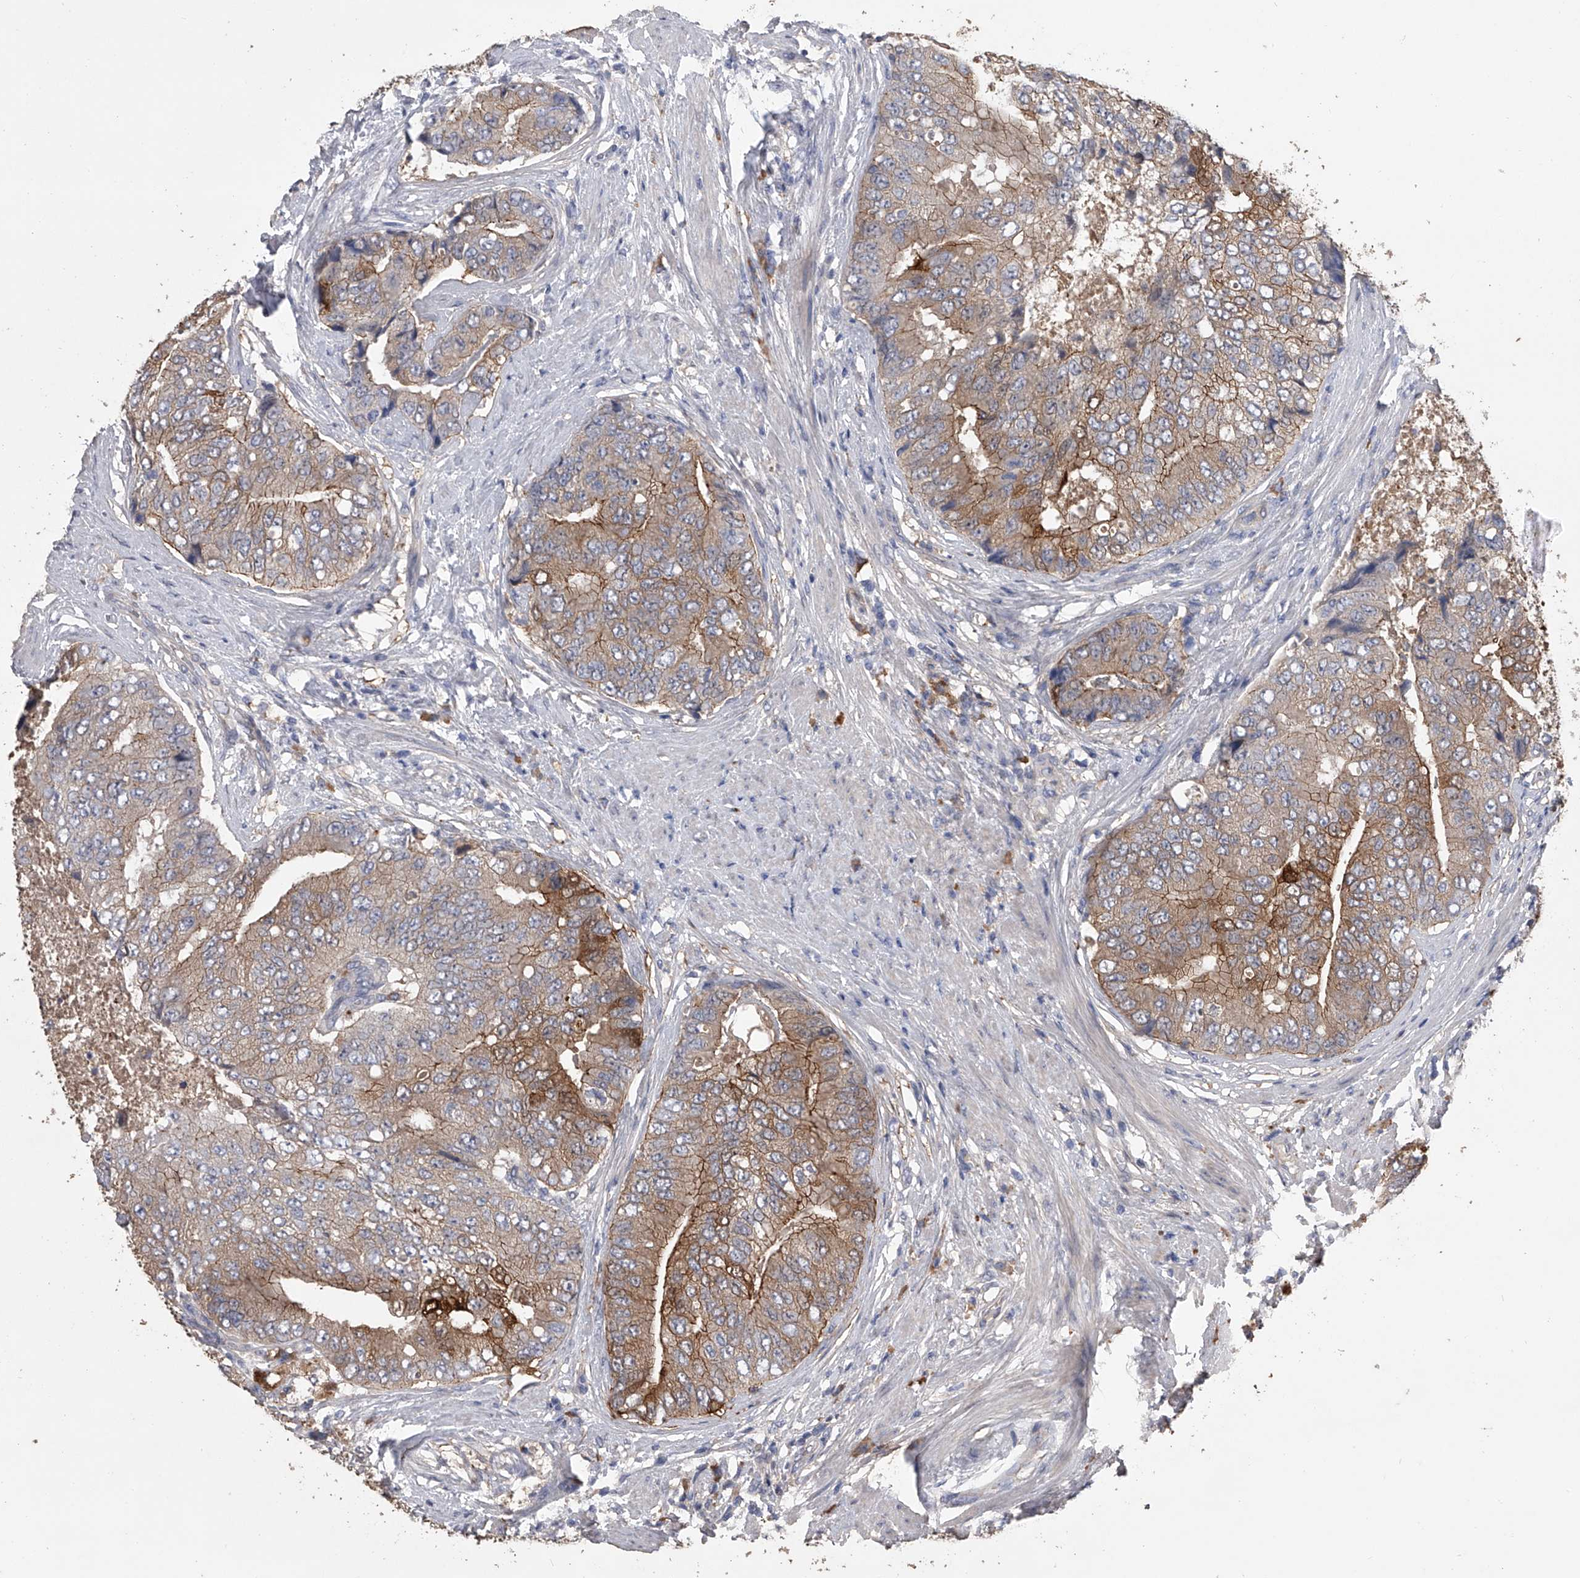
{"staining": {"intensity": "moderate", "quantity": ">75%", "location": "cytoplasmic/membranous"}, "tissue": "prostate cancer", "cell_type": "Tumor cells", "image_type": "cancer", "snomed": [{"axis": "morphology", "description": "Adenocarcinoma, High grade"}, {"axis": "topography", "description": "Prostate"}], "caption": "High-power microscopy captured an immunohistochemistry micrograph of prostate cancer, revealing moderate cytoplasmic/membranous expression in about >75% of tumor cells. The staining was performed using DAB (3,3'-diaminobenzidine) to visualize the protein expression in brown, while the nuclei were stained in blue with hematoxylin (Magnification: 20x).", "gene": "ZNF343", "patient": {"sex": "male", "age": 70}}